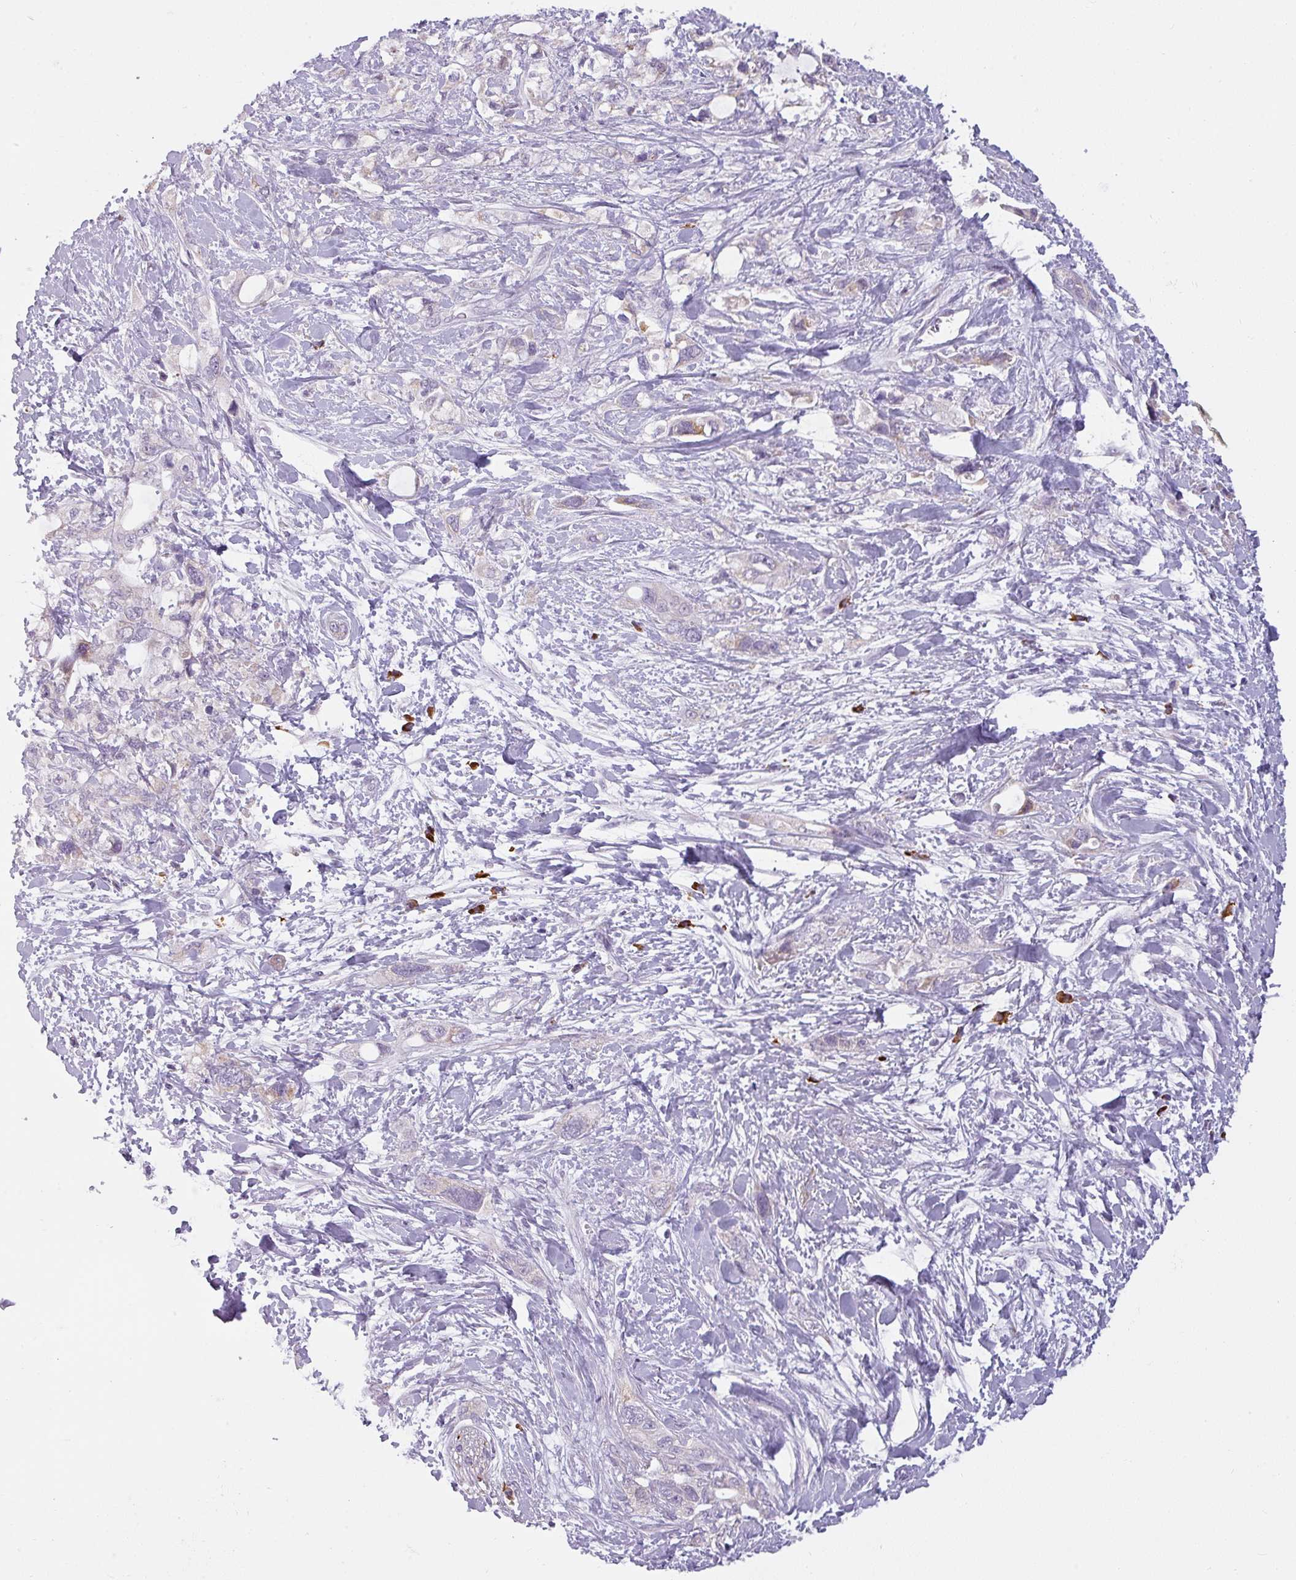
{"staining": {"intensity": "negative", "quantity": "none", "location": "none"}, "tissue": "pancreatic cancer", "cell_type": "Tumor cells", "image_type": "cancer", "snomed": [{"axis": "morphology", "description": "Adenocarcinoma, NOS"}, {"axis": "topography", "description": "Pancreas"}], "caption": "The histopathology image demonstrates no staining of tumor cells in pancreatic adenocarcinoma.", "gene": "C2orf68", "patient": {"sex": "female", "age": 56}}